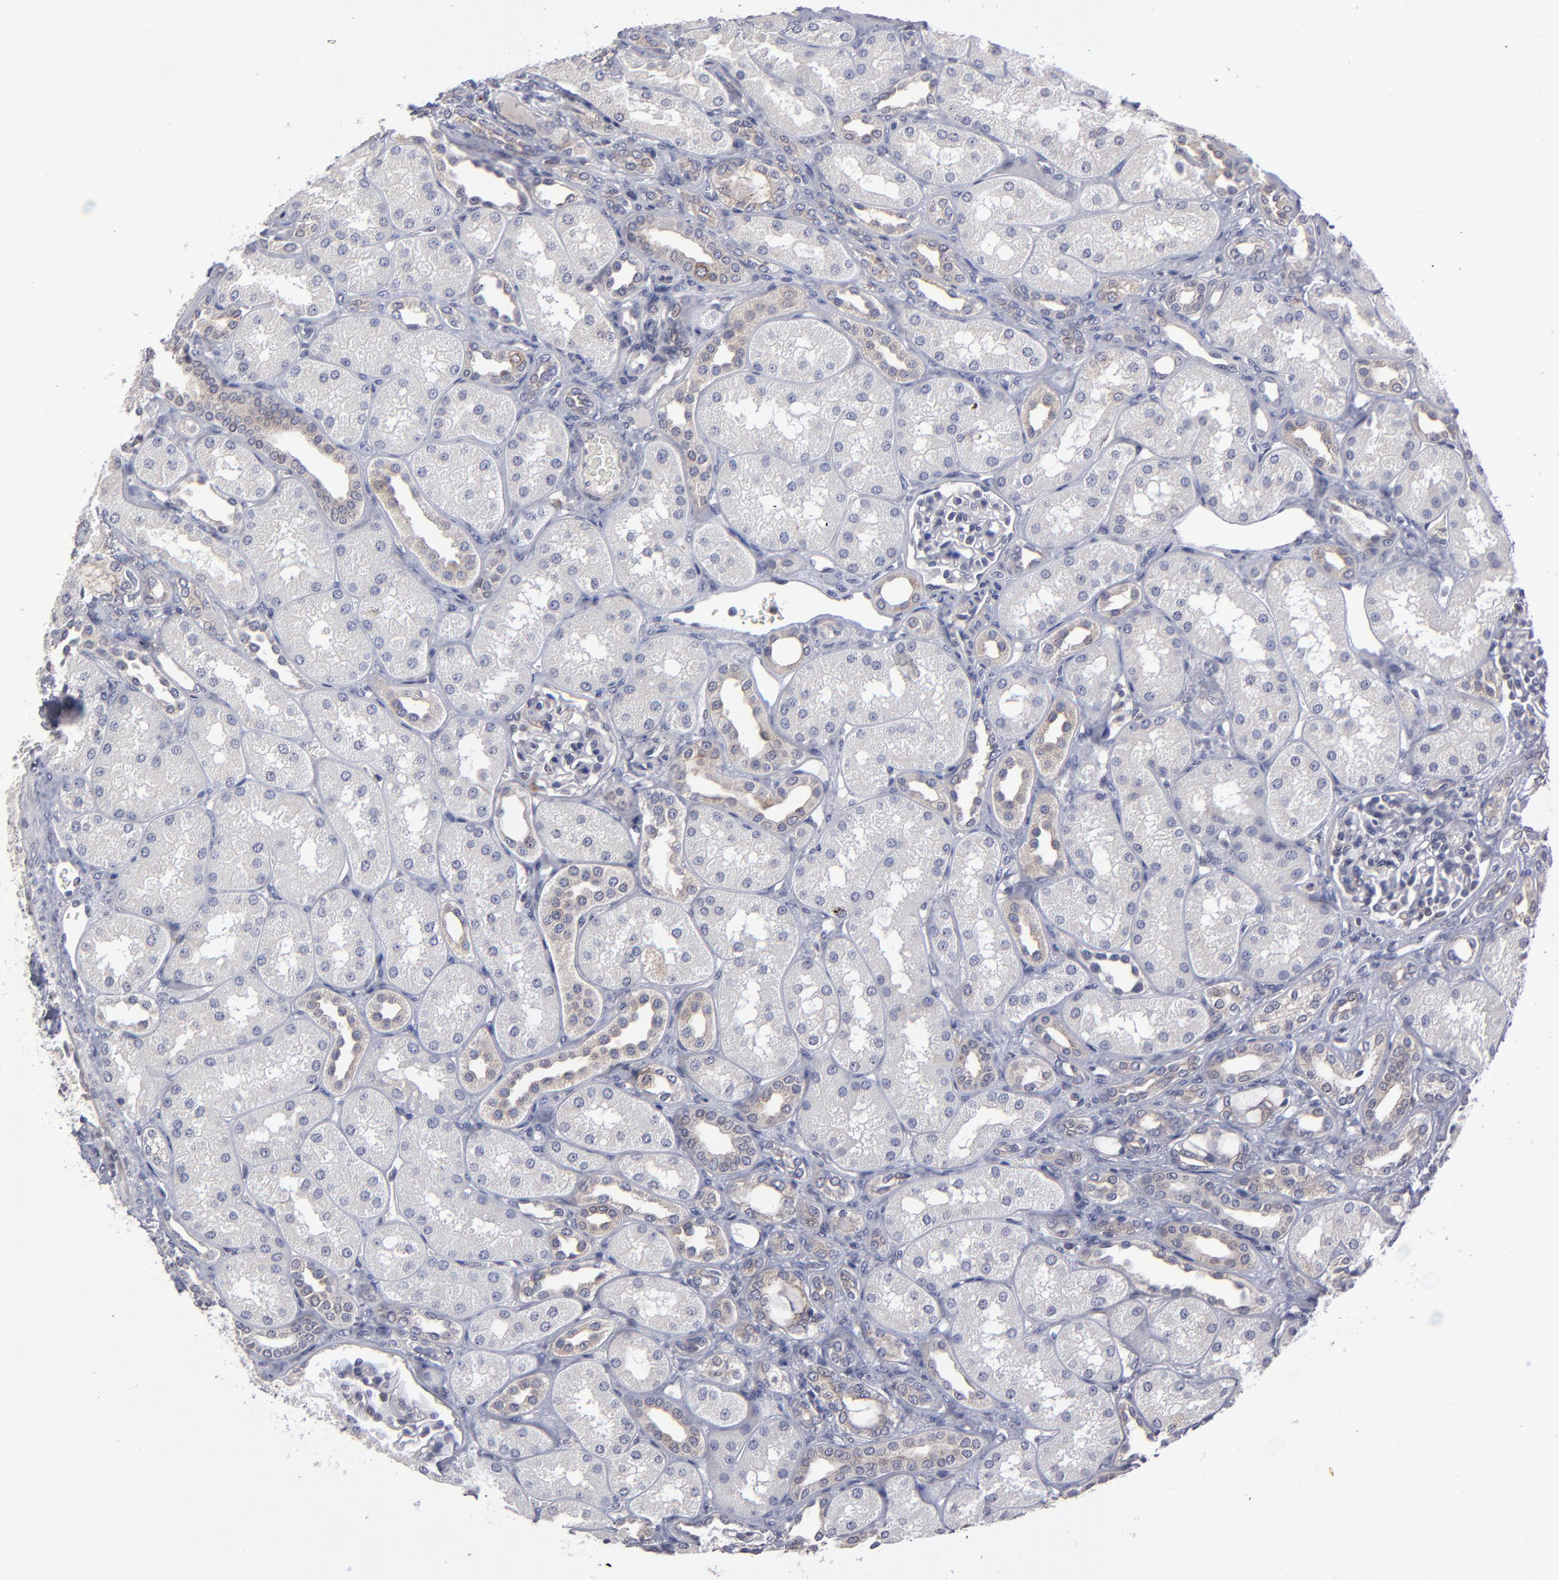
{"staining": {"intensity": "negative", "quantity": "none", "location": "none"}, "tissue": "kidney", "cell_type": "Cells in glomeruli", "image_type": "normal", "snomed": [{"axis": "morphology", "description": "Normal tissue, NOS"}, {"axis": "topography", "description": "Kidney"}], "caption": "The micrograph shows no staining of cells in glomeruli in unremarkable kidney. (DAB (3,3'-diaminobenzidine) immunohistochemistry (IHC), high magnification).", "gene": "CEP97", "patient": {"sex": "male", "age": 7}}